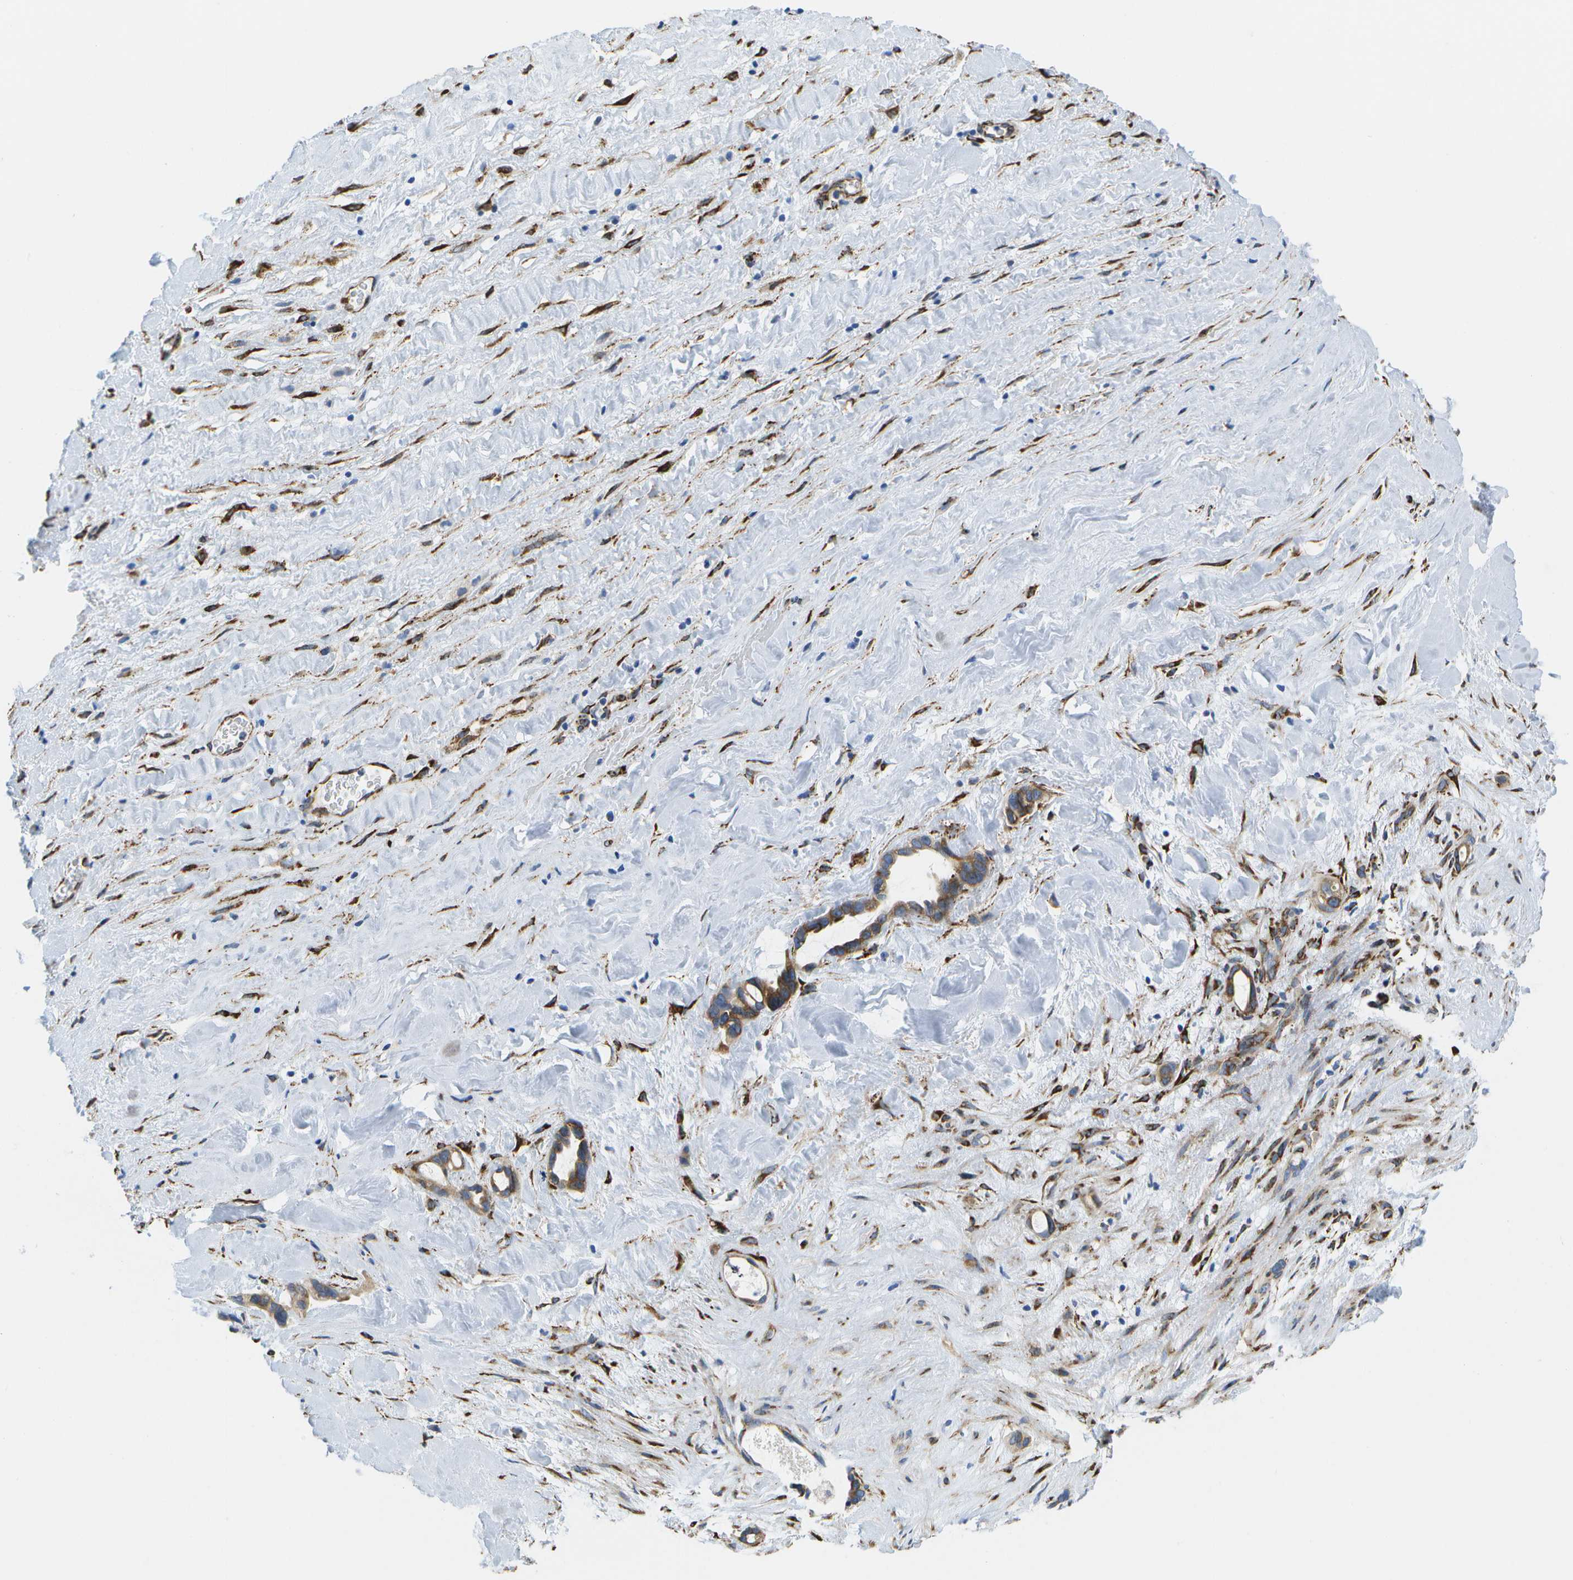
{"staining": {"intensity": "negative", "quantity": "none", "location": "none"}, "tissue": "liver cancer", "cell_type": "Tumor cells", "image_type": "cancer", "snomed": [{"axis": "morphology", "description": "Cholangiocarcinoma"}, {"axis": "topography", "description": "Liver"}], "caption": "Immunohistochemistry of human liver cancer demonstrates no positivity in tumor cells. (Stains: DAB immunohistochemistry with hematoxylin counter stain, Microscopy: brightfield microscopy at high magnification).", "gene": "ZDHHC17", "patient": {"sex": "female", "age": 65}}